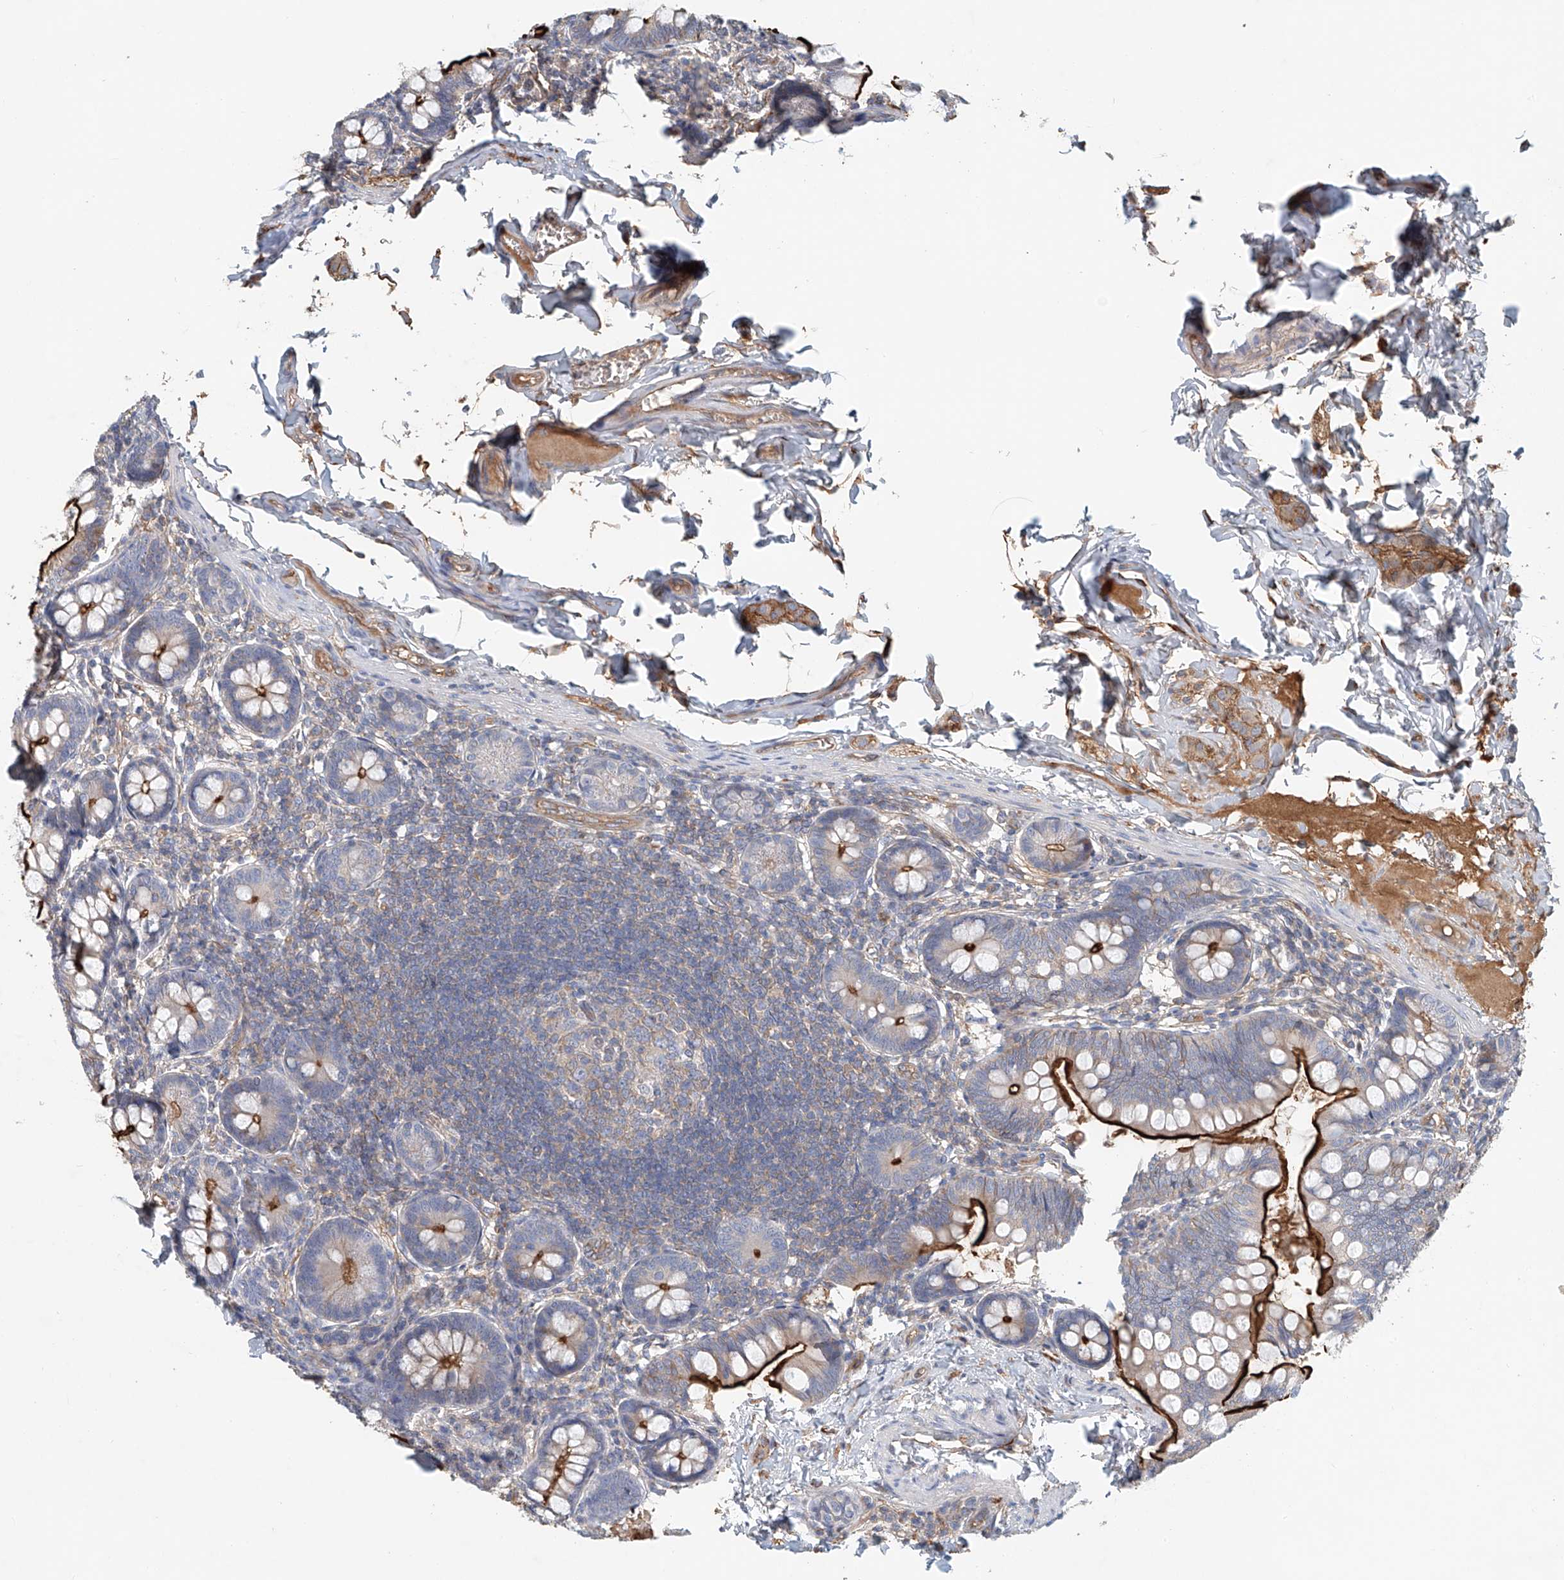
{"staining": {"intensity": "strong", "quantity": ">75%", "location": "cytoplasmic/membranous"}, "tissue": "small intestine", "cell_type": "Glandular cells", "image_type": "normal", "snomed": [{"axis": "morphology", "description": "Normal tissue, NOS"}, {"axis": "topography", "description": "Small intestine"}], "caption": "Protein expression by immunohistochemistry (IHC) exhibits strong cytoplasmic/membranous positivity in about >75% of glandular cells in benign small intestine. (IHC, brightfield microscopy, high magnification).", "gene": "FRYL", "patient": {"sex": "male", "age": 7}}